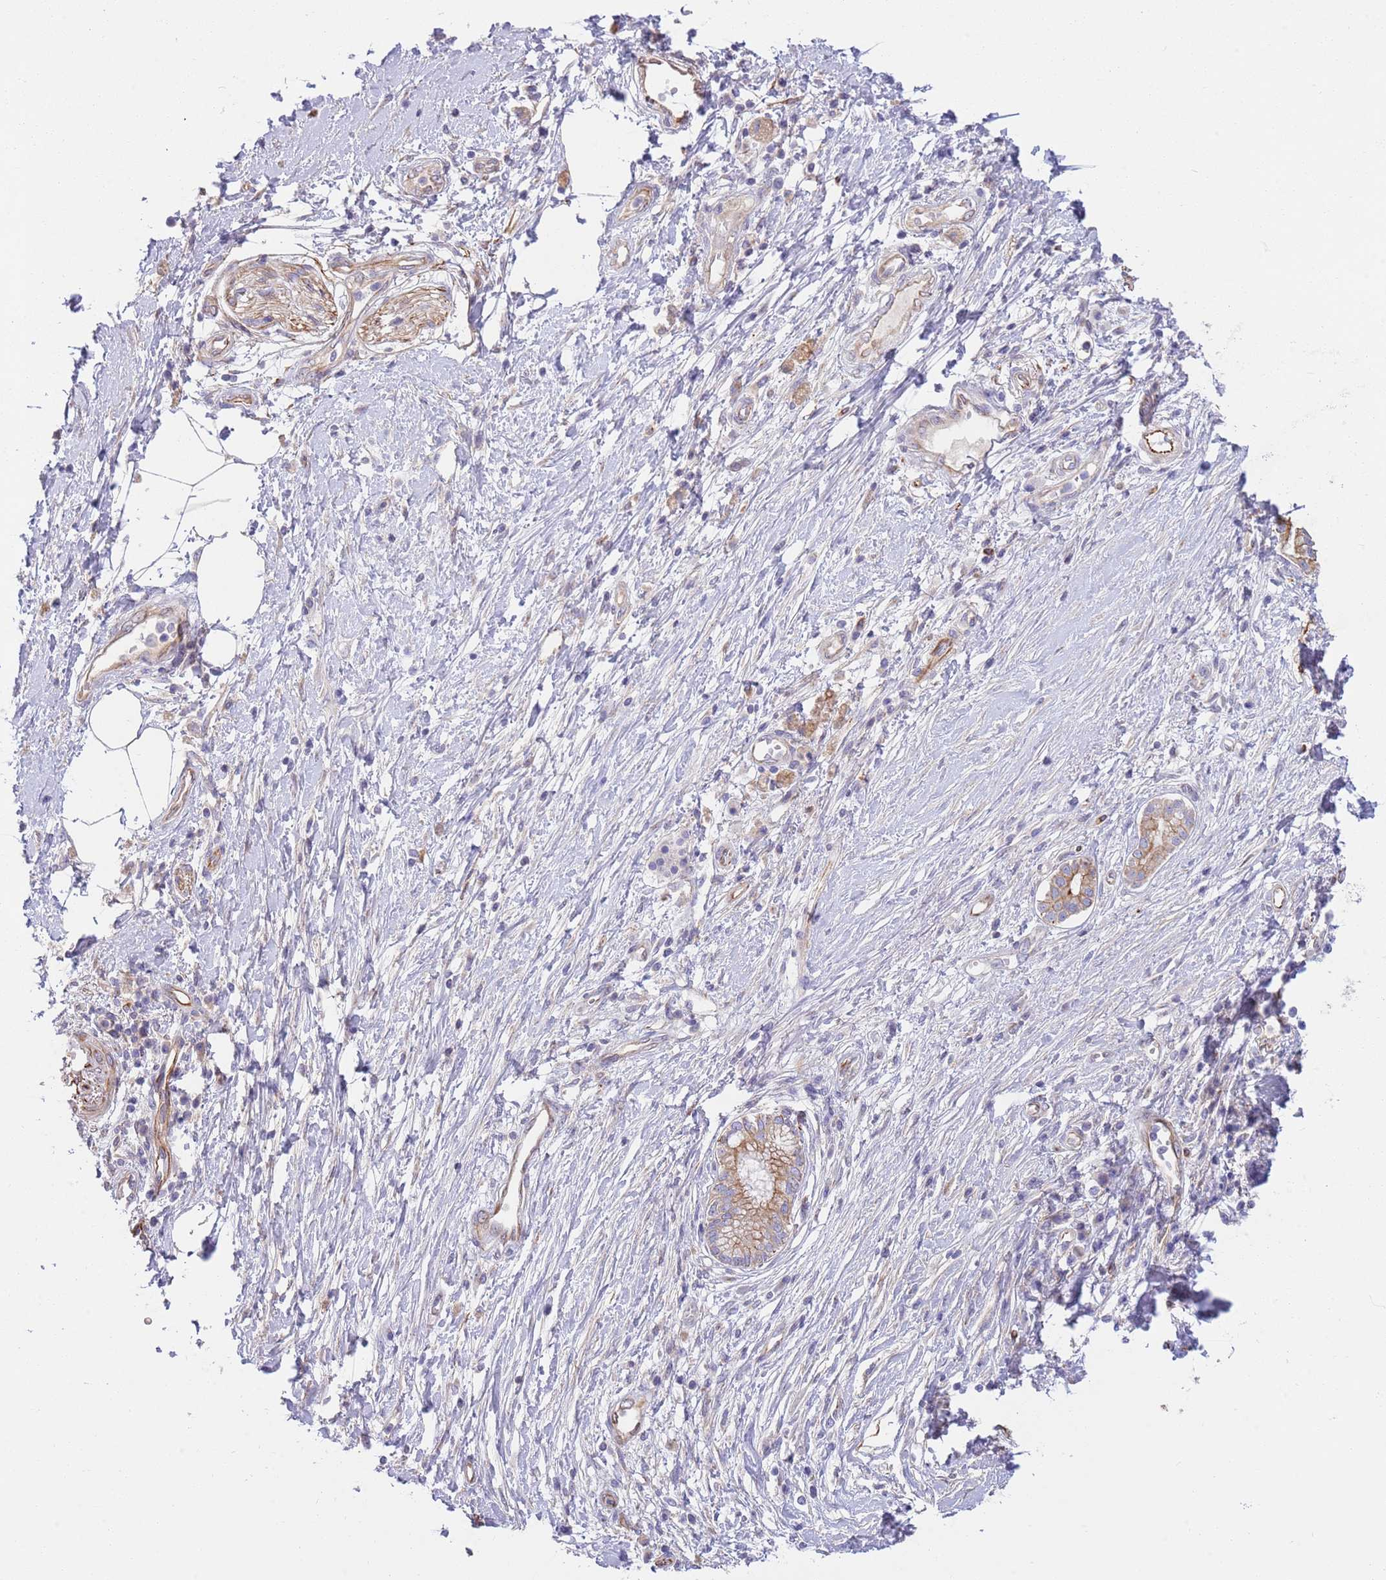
{"staining": {"intensity": "weak", "quantity": "25%-75%", "location": "cytoplasmic/membranous"}, "tissue": "pancreatic cancer", "cell_type": "Tumor cells", "image_type": "cancer", "snomed": [{"axis": "morphology", "description": "Adenocarcinoma, NOS"}, {"axis": "topography", "description": "Pancreas"}], "caption": "Immunohistochemistry image of human adenocarcinoma (pancreatic) stained for a protein (brown), which shows low levels of weak cytoplasmic/membranous expression in approximately 25%-75% of tumor cells.", "gene": "MOGAT1", "patient": {"sex": "male", "age": 68}}